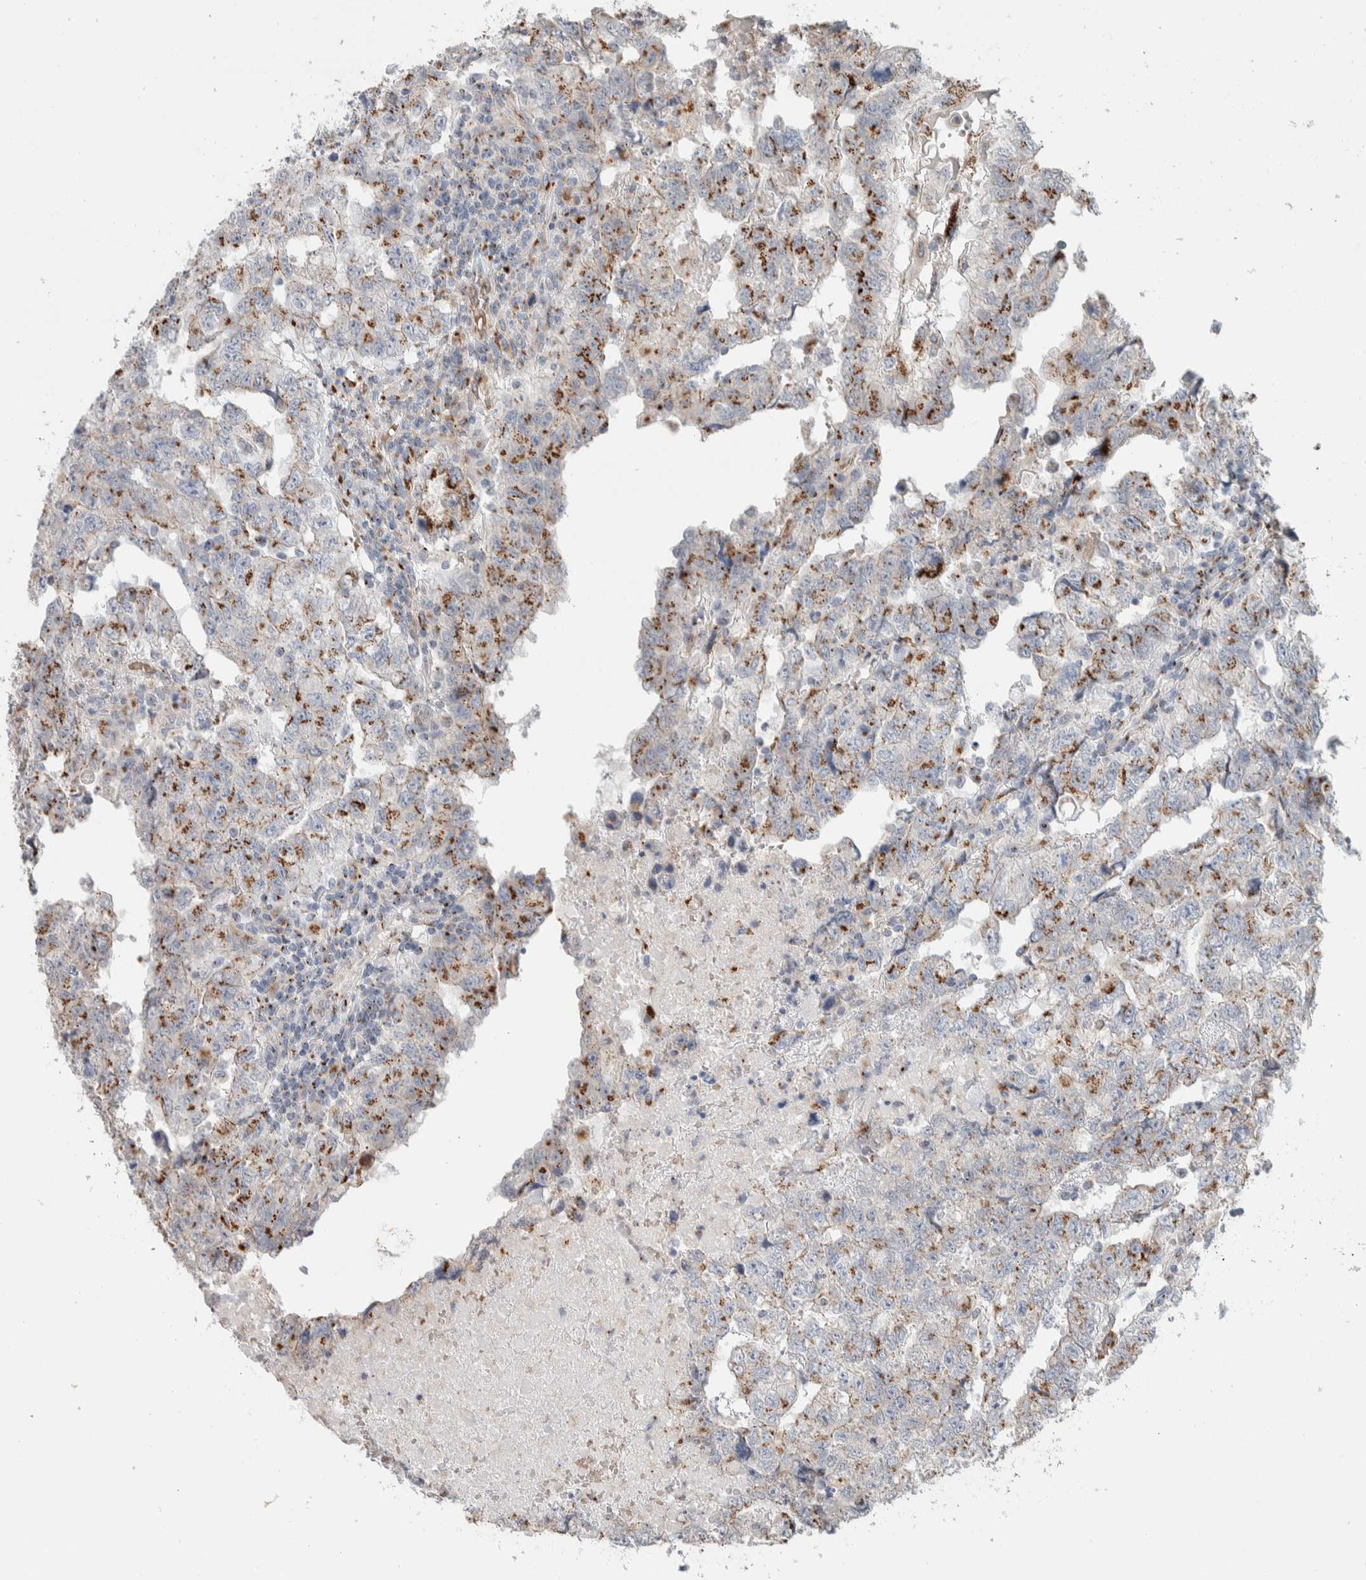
{"staining": {"intensity": "moderate", "quantity": "25%-75%", "location": "cytoplasmic/membranous"}, "tissue": "testis cancer", "cell_type": "Tumor cells", "image_type": "cancer", "snomed": [{"axis": "morphology", "description": "Carcinoma, Embryonal, NOS"}, {"axis": "topography", "description": "Testis"}], "caption": "Embryonal carcinoma (testis) was stained to show a protein in brown. There is medium levels of moderate cytoplasmic/membranous positivity in about 25%-75% of tumor cells. The staining was performed using DAB (3,3'-diaminobenzidine), with brown indicating positive protein expression. Nuclei are stained blue with hematoxylin.", "gene": "SLC38A10", "patient": {"sex": "male", "age": 36}}